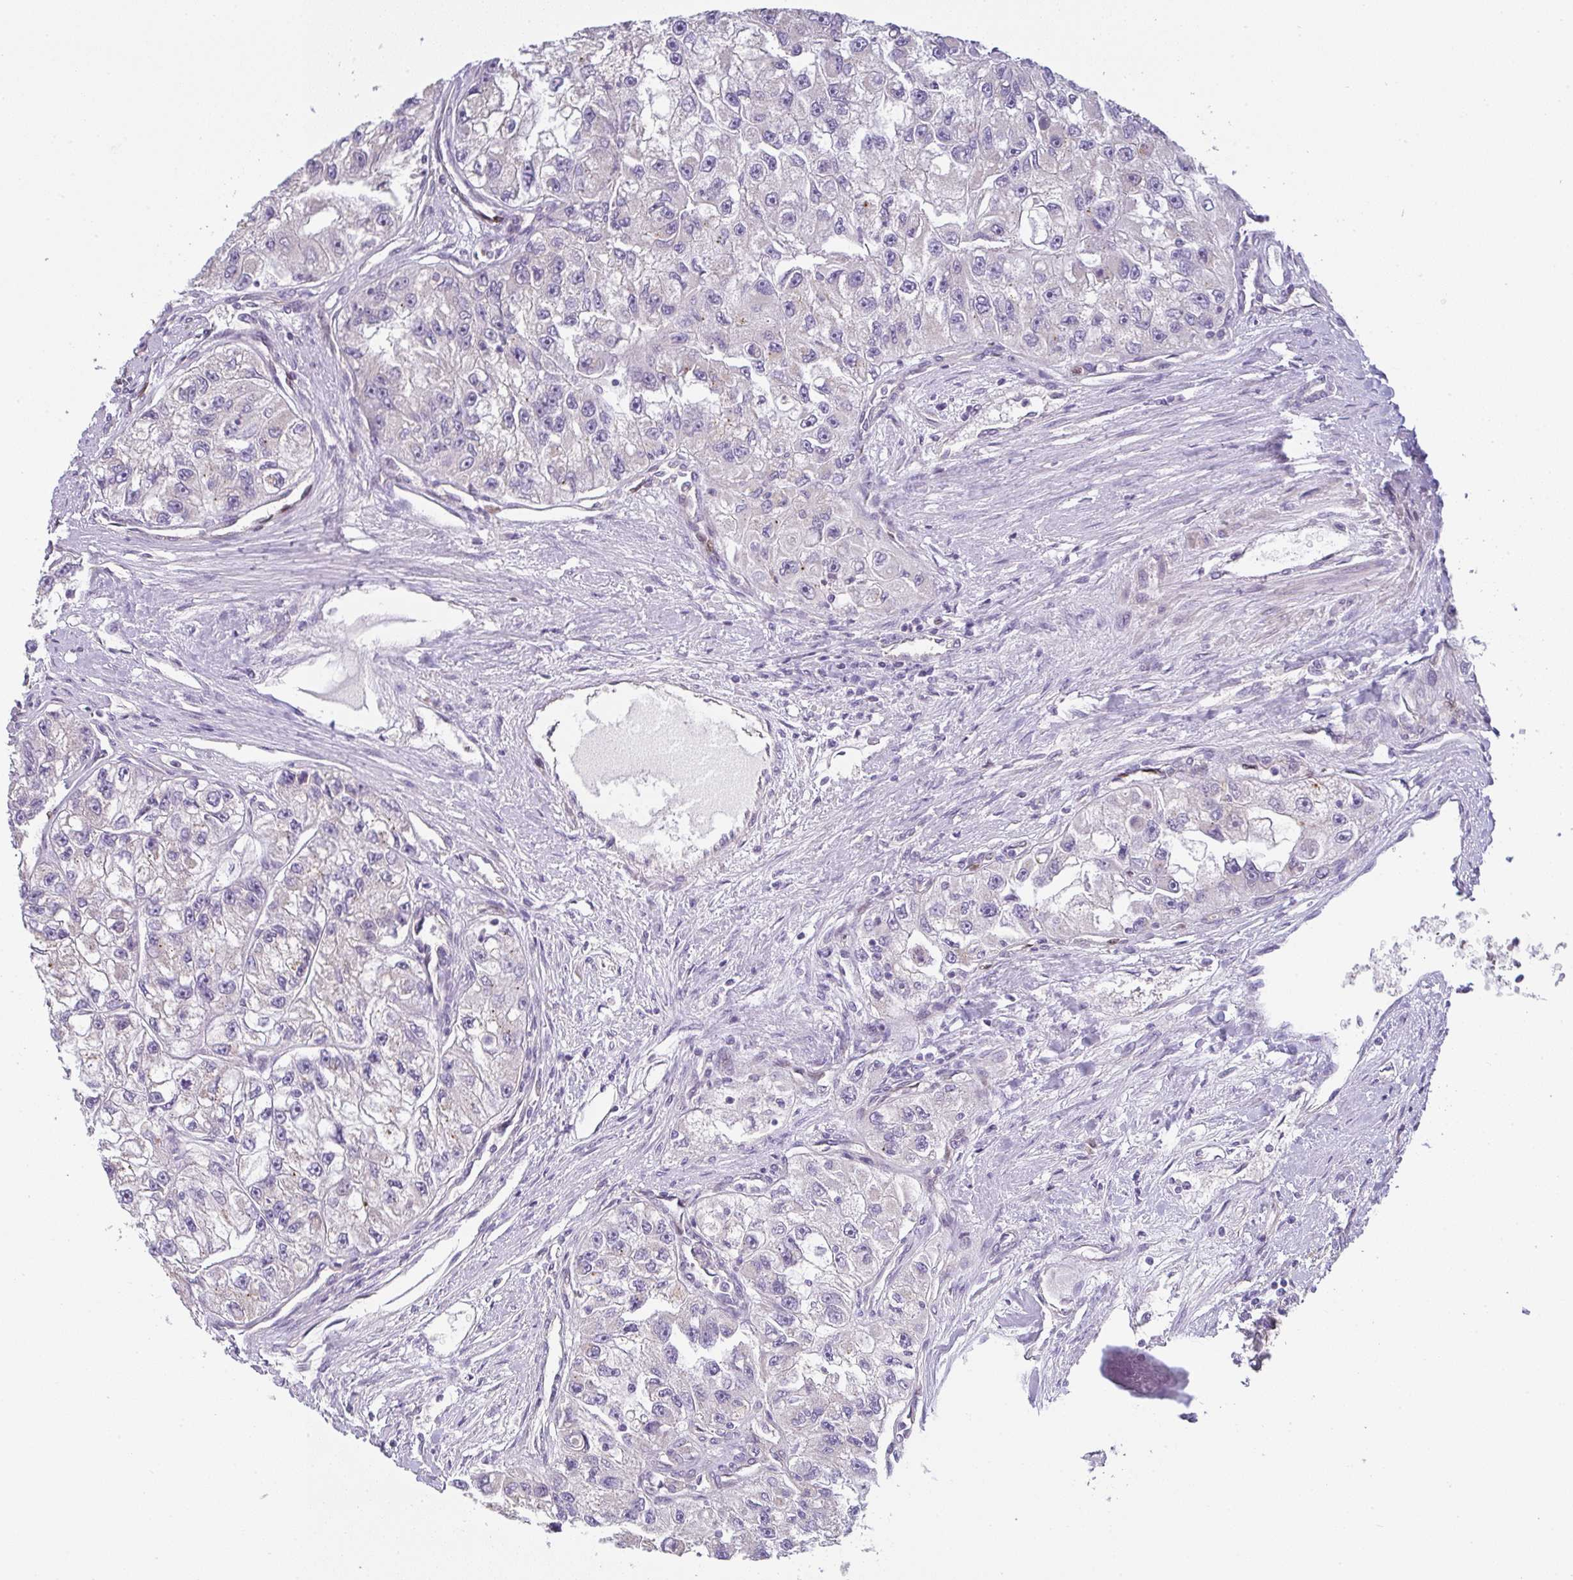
{"staining": {"intensity": "negative", "quantity": "none", "location": "none"}, "tissue": "renal cancer", "cell_type": "Tumor cells", "image_type": "cancer", "snomed": [{"axis": "morphology", "description": "Adenocarcinoma, NOS"}, {"axis": "topography", "description": "Kidney"}], "caption": "Human adenocarcinoma (renal) stained for a protein using IHC displays no staining in tumor cells.", "gene": "FILIP1", "patient": {"sex": "male", "age": 63}}